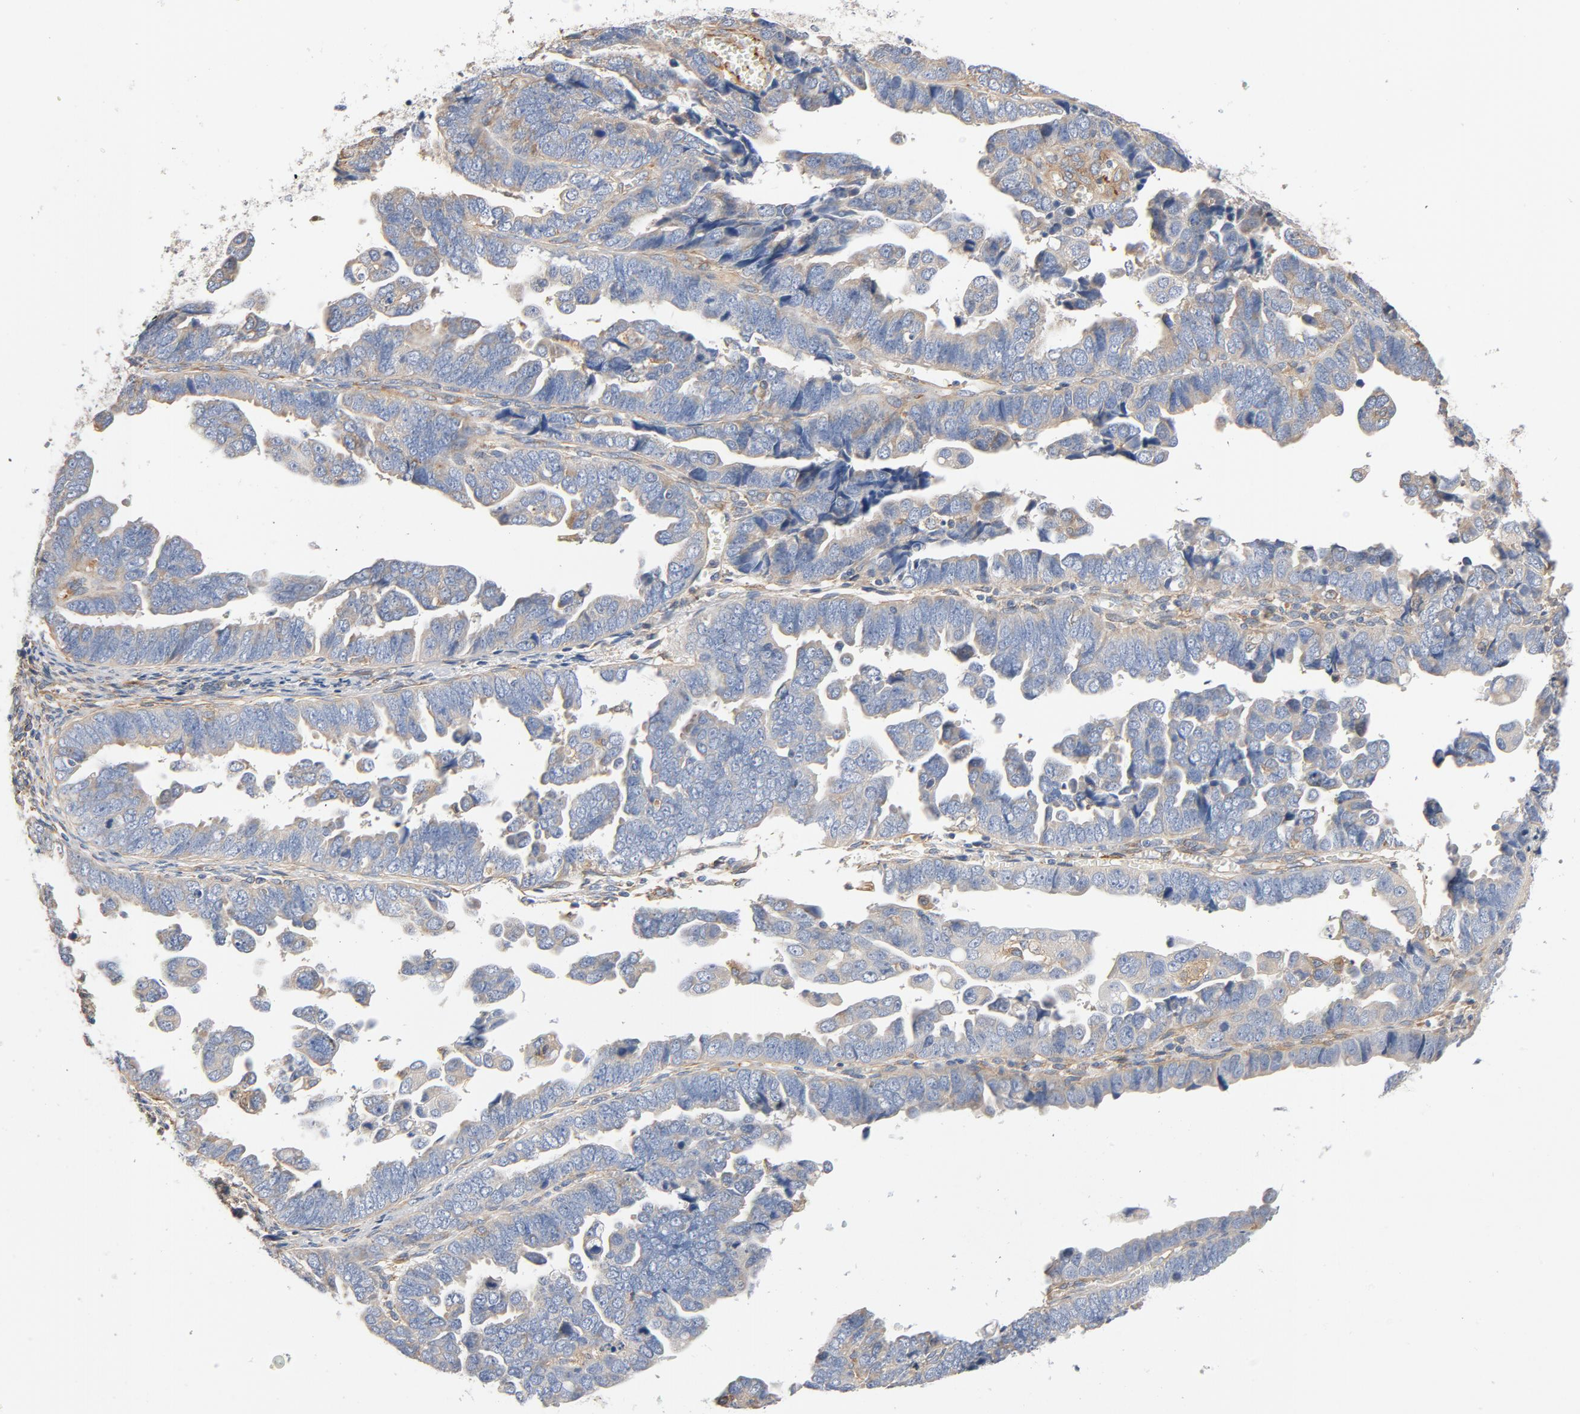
{"staining": {"intensity": "negative", "quantity": "none", "location": "none"}, "tissue": "endometrial cancer", "cell_type": "Tumor cells", "image_type": "cancer", "snomed": [{"axis": "morphology", "description": "Adenocarcinoma, NOS"}, {"axis": "topography", "description": "Endometrium"}], "caption": "Endometrial cancer was stained to show a protein in brown. There is no significant staining in tumor cells. (Immunohistochemistry, brightfield microscopy, high magnification).", "gene": "ILK", "patient": {"sex": "female", "age": 75}}